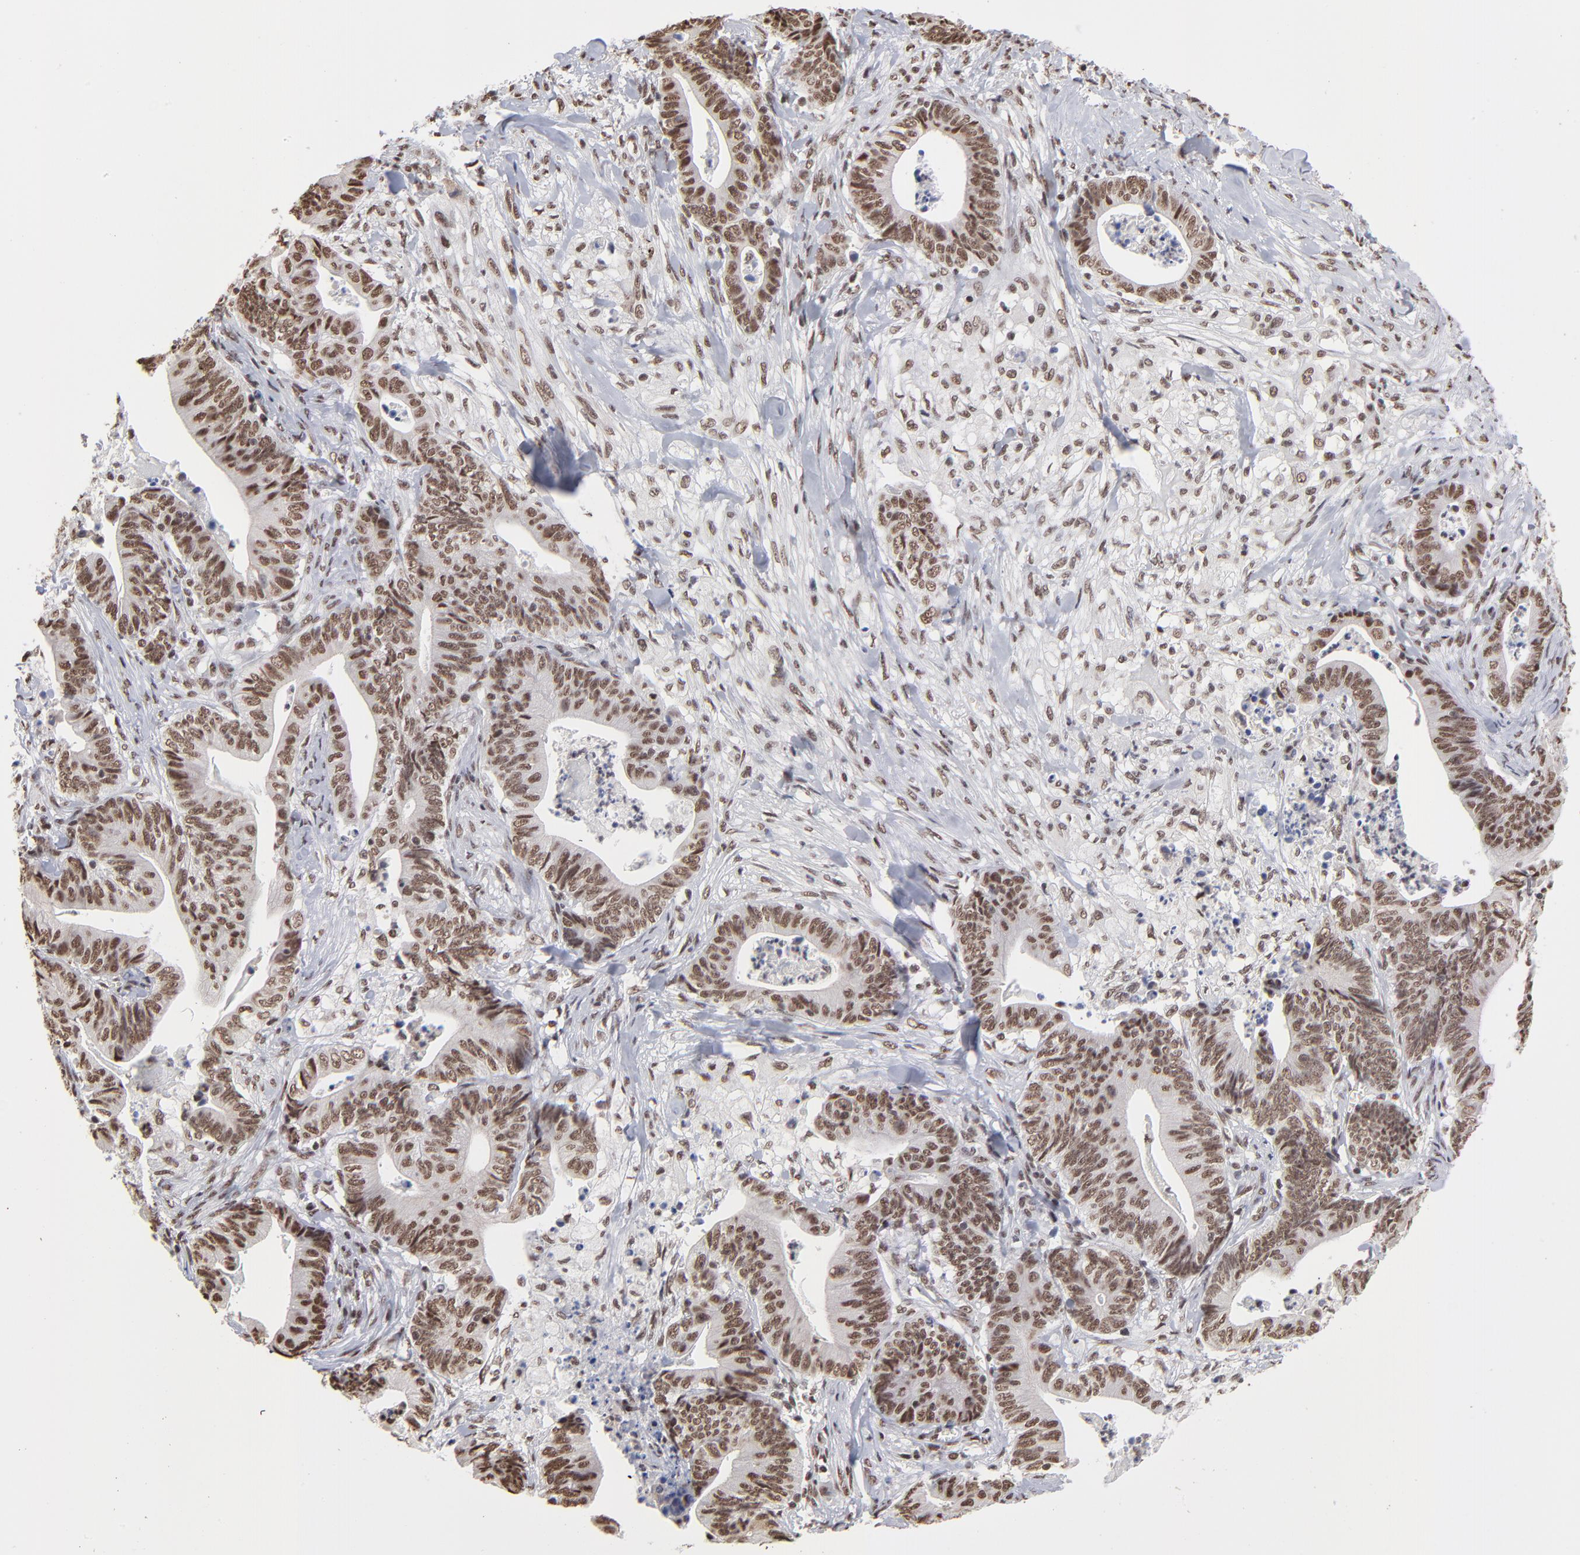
{"staining": {"intensity": "strong", "quantity": ">75%", "location": "nuclear"}, "tissue": "stomach cancer", "cell_type": "Tumor cells", "image_type": "cancer", "snomed": [{"axis": "morphology", "description": "Adenocarcinoma, NOS"}, {"axis": "topography", "description": "Stomach, lower"}], "caption": "A high-resolution micrograph shows immunohistochemistry (IHC) staining of stomach adenocarcinoma, which shows strong nuclear positivity in about >75% of tumor cells.", "gene": "ZNF3", "patient": {"sex": "female", "age": 86}}